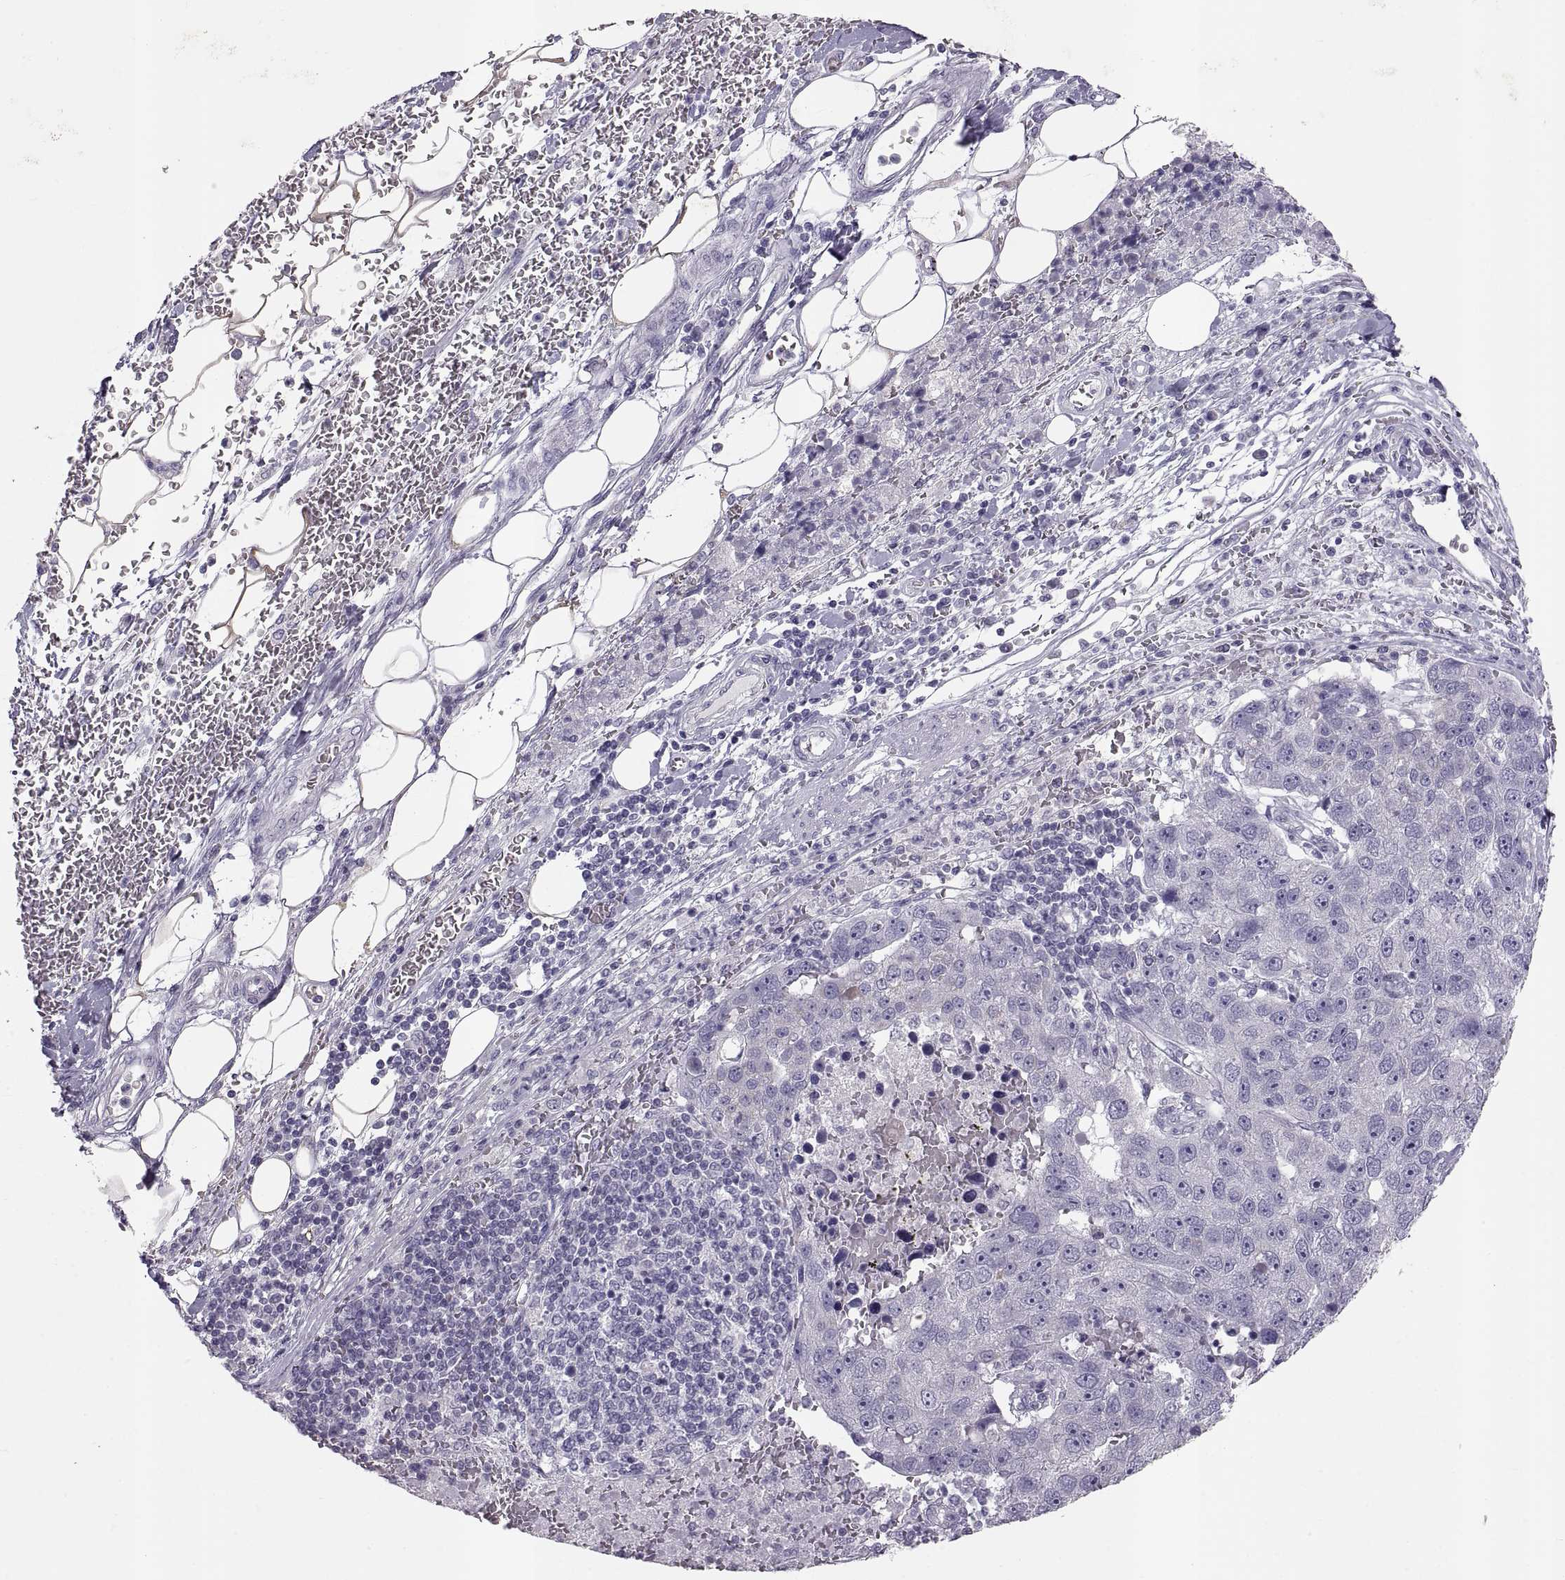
{"staining": {"intensity": "negative", "quantity": "none", "location": "none"}, "tissue": "pancreatic cancer", "cell_type": "Tumor cells", "image_type": "cancer", "snomed": [{"axis": "morphology", "description": "Adenocarcinoma, NOS"}, {"axis": "topography", "description": "Pancreas"}], "caption": "Tumor cells are negative for protein expression in human pancreatic cancer. The staining was performed using DAB (3,3'-diaminobenzidine) to visualize the protein expression in brown, while the nuclei were stained in blue with hematoxylin (Magnification: 20x).", "gene": "WBP2NL", "patient": {"sex": "female", "age": 61}}